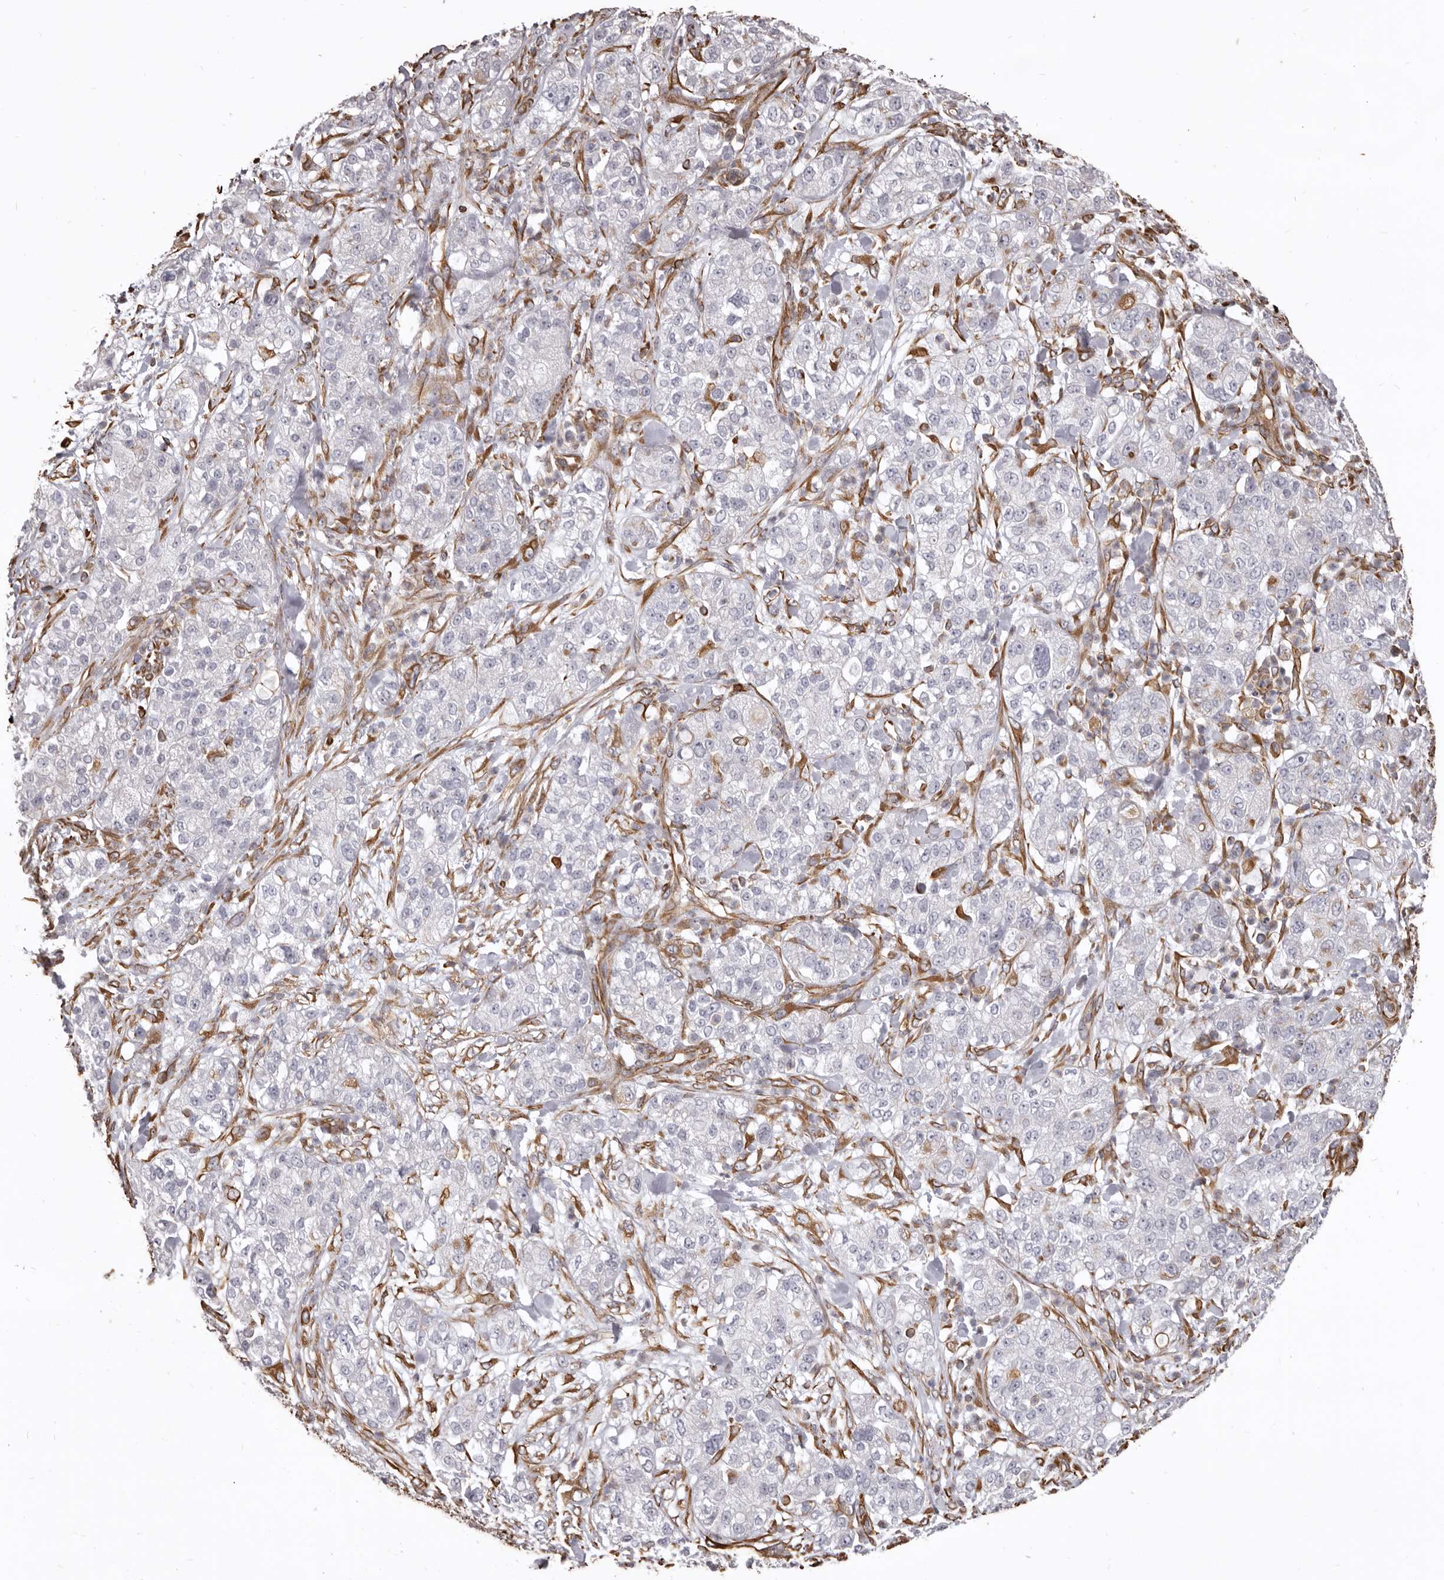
{"staining": {"intensity": "negative", "quantity": "none", "location": "none"}, "tissue": "pancreatic cancer", "cell_type": "Tumor cells", "image_type": "cancer", "snomed": [{"axis": "morphology", "description": "Adenocarcinoma, NOS"}, {"axis": "topography", "description": "Pancreas"}], "caption": "IHC histopathology image of pancreatic adenocarcinoma stained for a protein (brown), which shows no positivity in tumor cells.", "gene": "MTURN", "patient": {"sex": "female", "age": 78}}